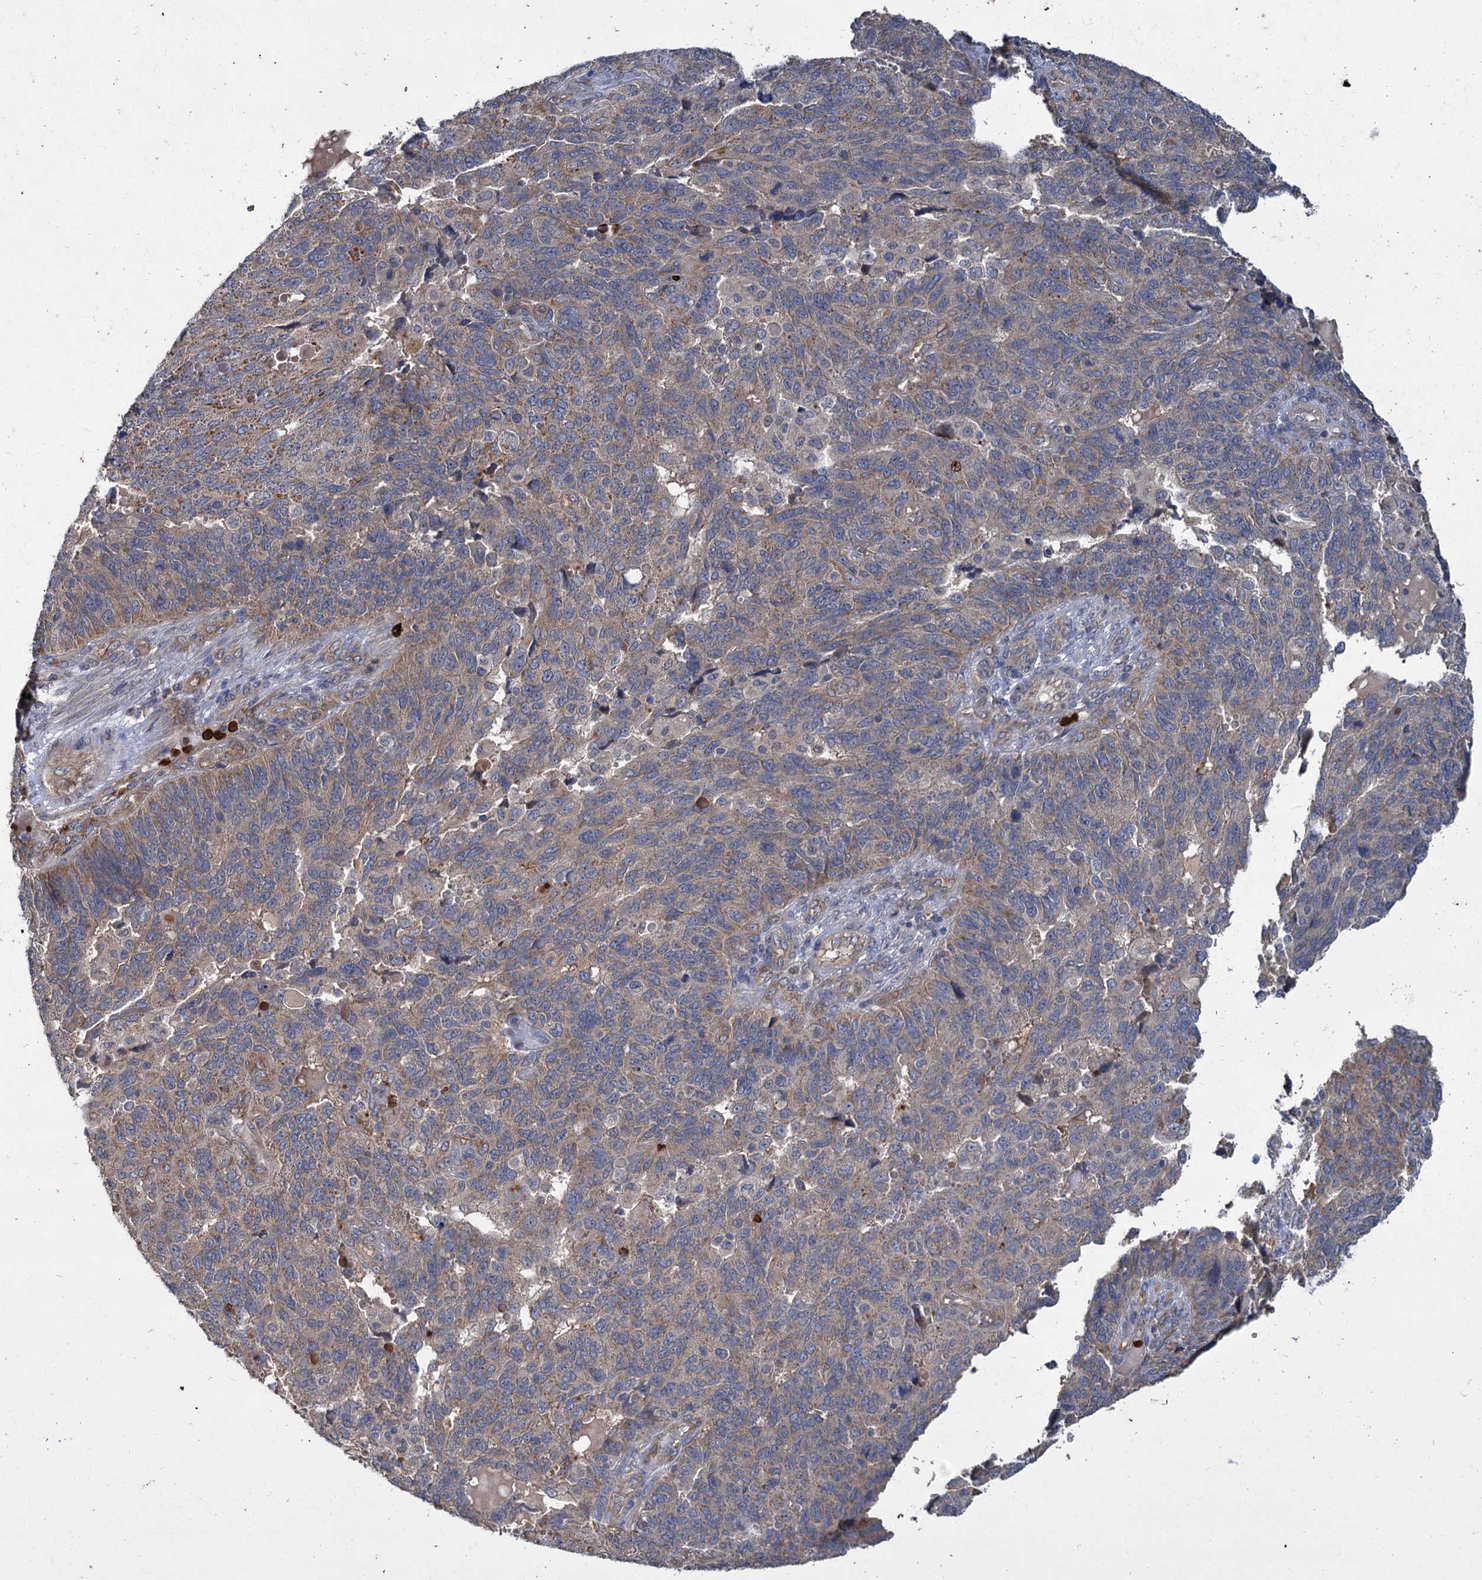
{"staining": {"intensity": "weak", "quantity": ">75%", "location": "cytoplasmic/membranous"}, "tissue": "endometrial cancer", "cell_type": "Tumor cells", "image_type": "cancer", "snomed": [{"axis": "morphology", "description": "Adenocarcinoma, NOS"}, {"axis": "topography", "description": "Endometrium"}], "caption": "An image showing weak cytoplasmic/membranous positivity in approximately >75% of tumor cells in endometrial adenocarcinoma, as visualized by brown immunohistochemical staining.", "gene": "DYNC2H1", "patient": {"sex": "female", "age": 66}}